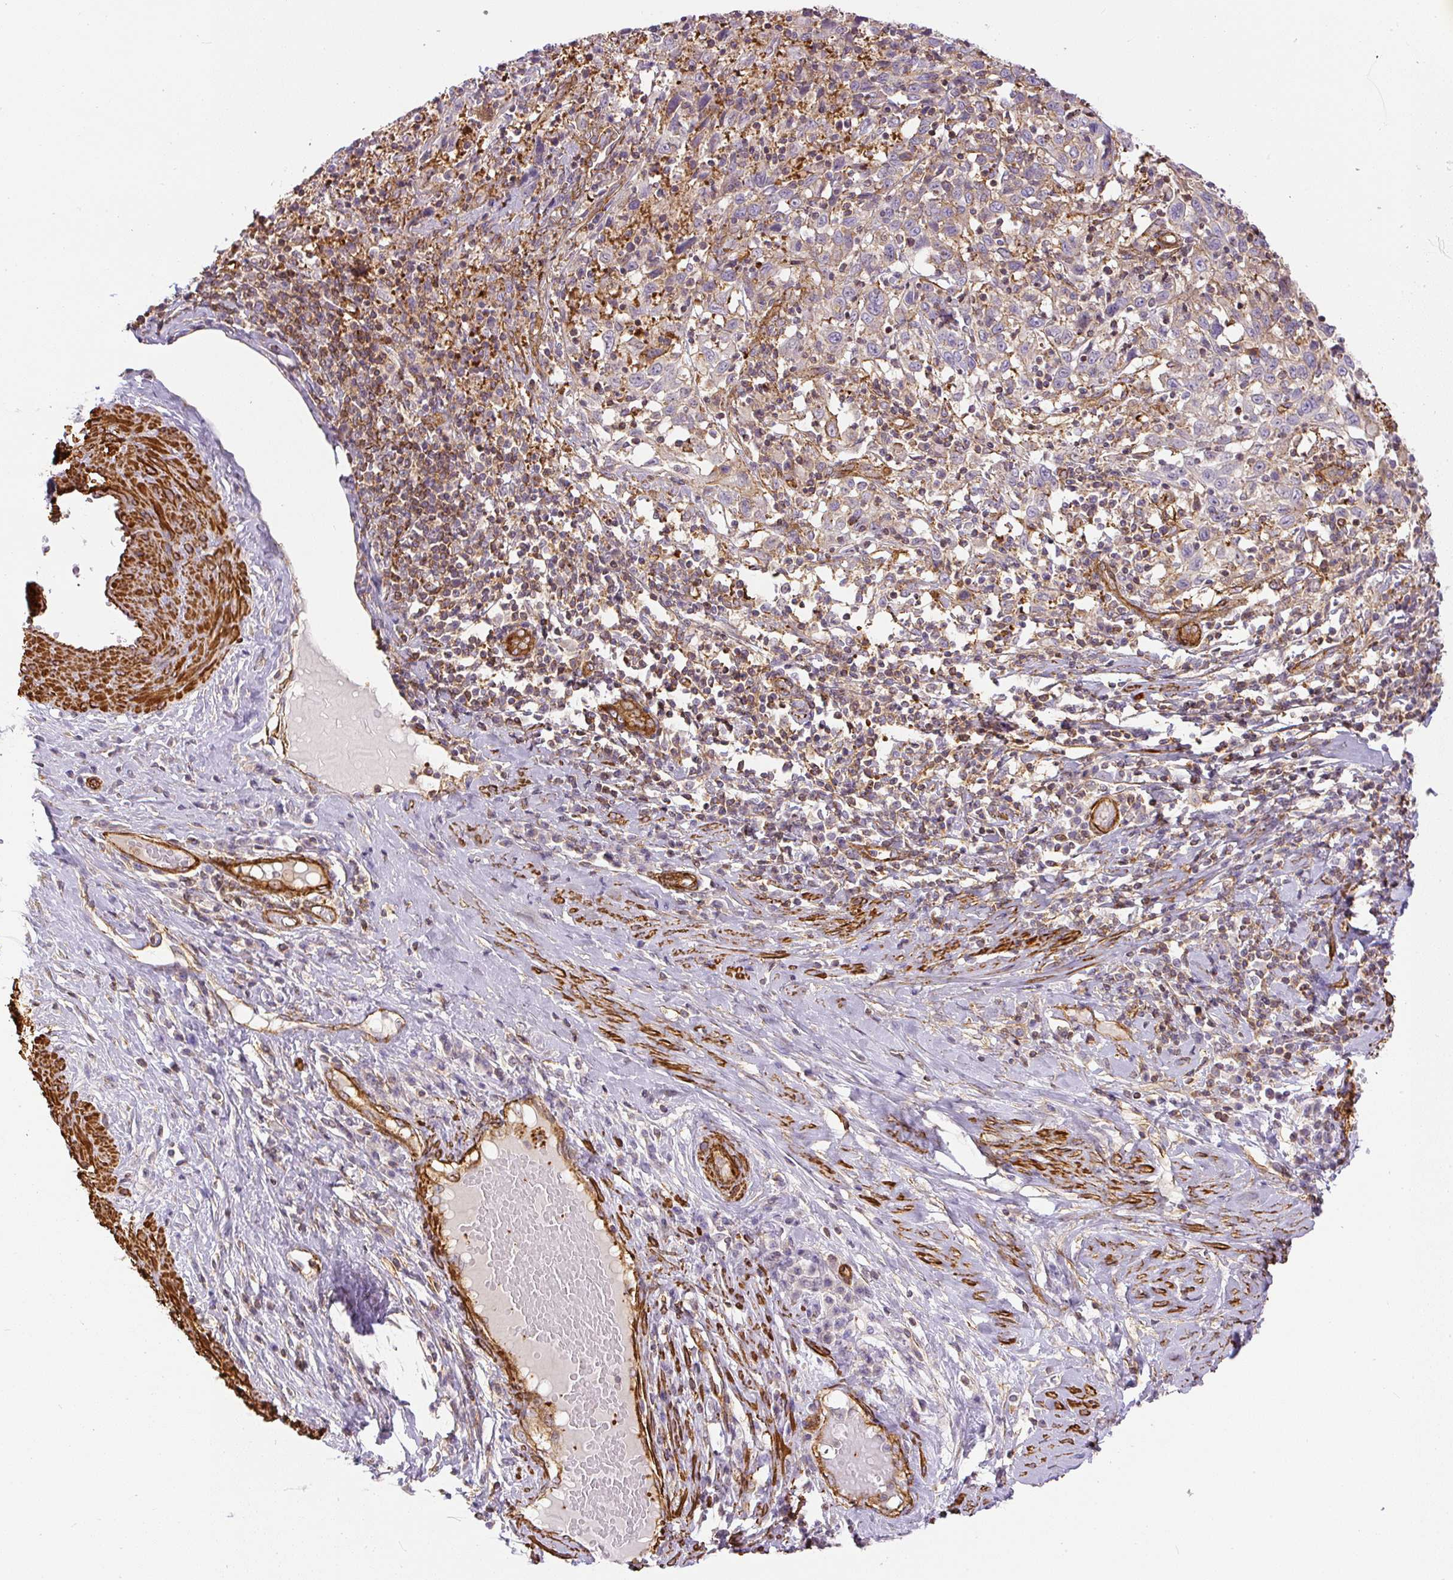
{"staining": {"intensity": "negative", "quantity": "none", "location": "none"}, "tissue": "cervical cancer", "cell_type": "Tumor cells", "image_type": "cancer", "snomed": [{"axis": "morphology", "description": "Squamous cell carcinoma, NOS"}, {"axis": "topography", "description": "Cervix"}], "caption": "Immunohistochemical staining of cervical squamous cell carcinoma exhibits no significant staining in tumor cells.", "gene": "MYL12A", "patient": {"sex": "female", "age": 46}}